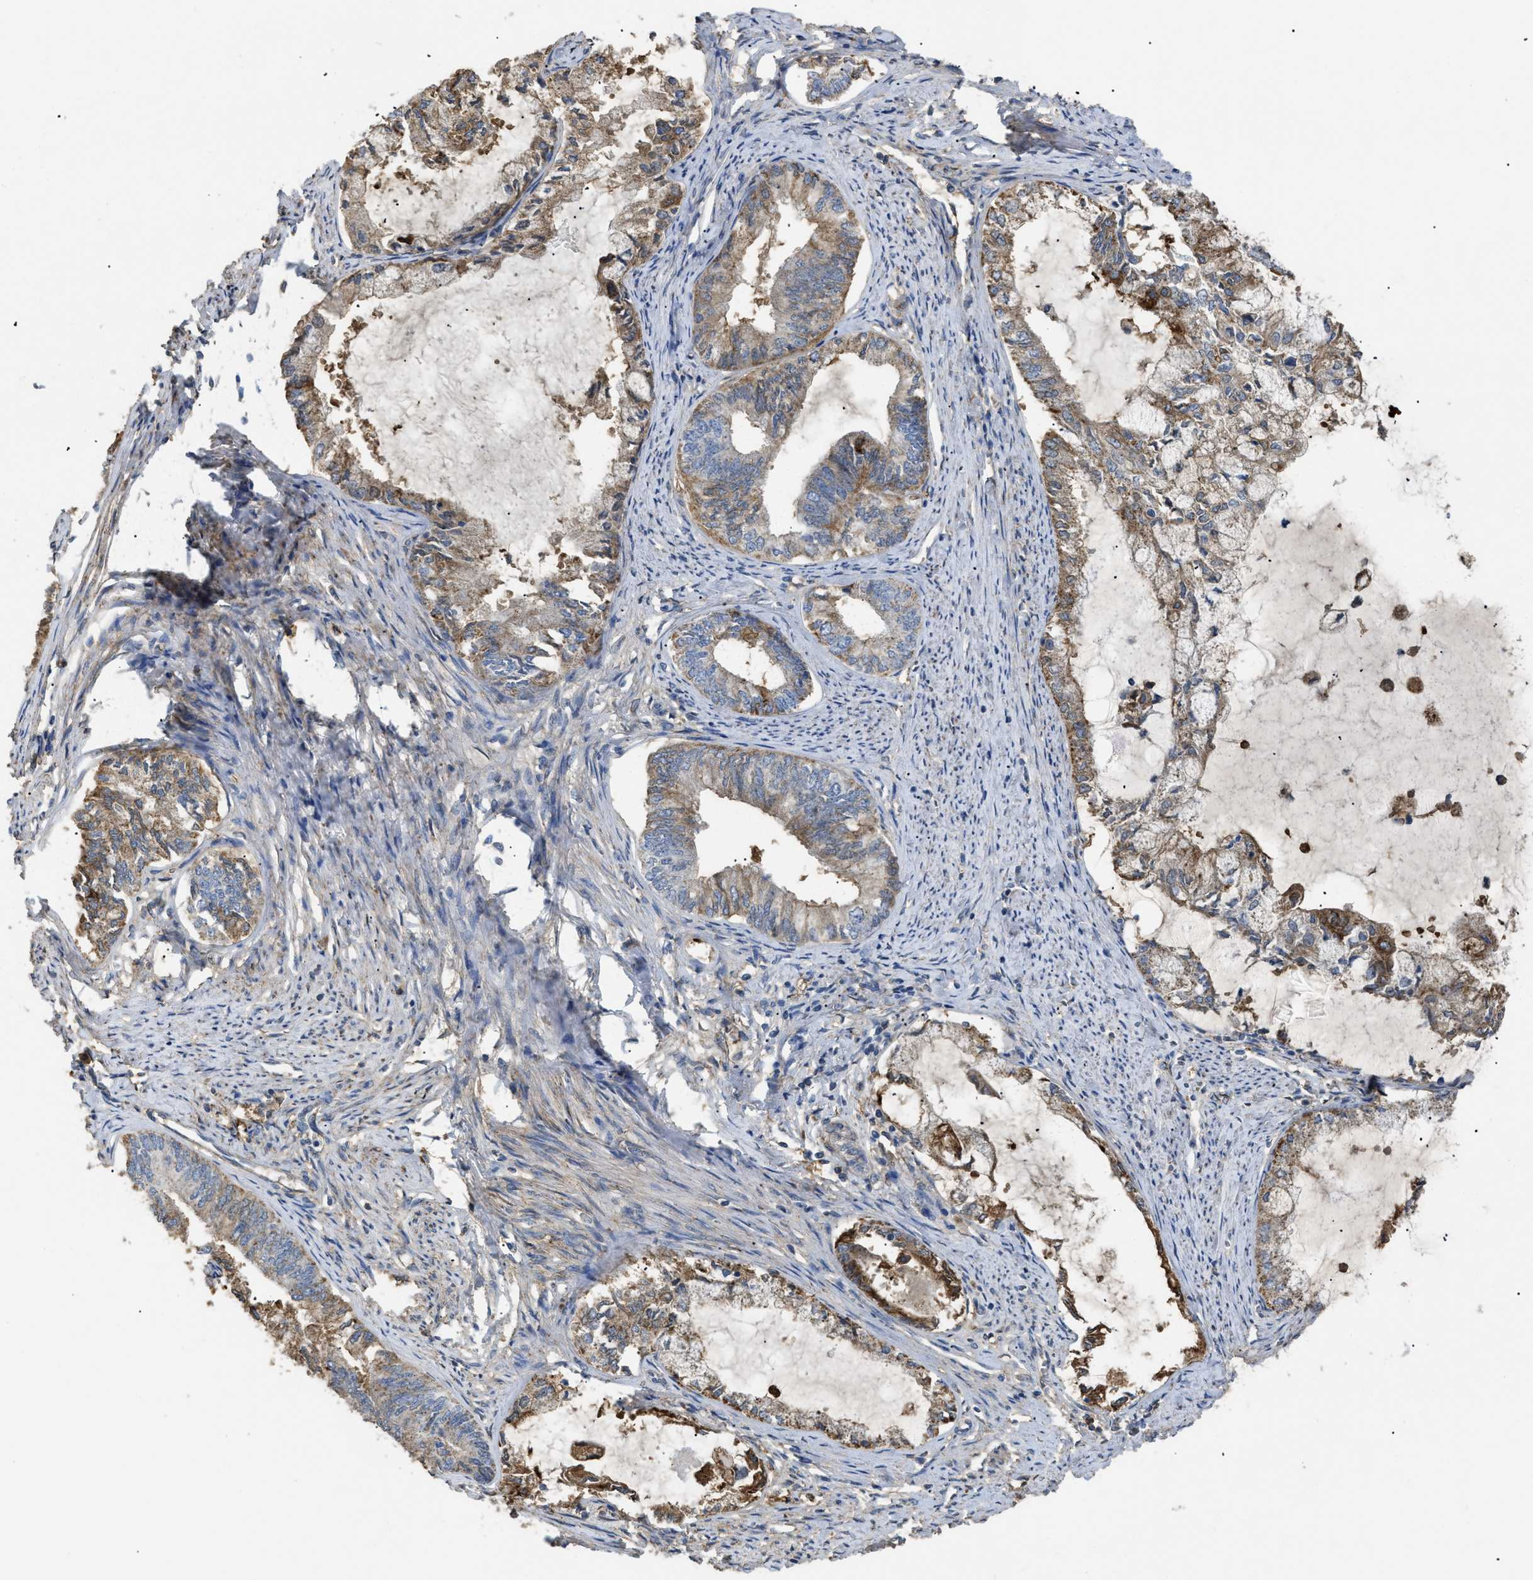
{"staining": {"intensity": "moderate", "quantity": "25%-75%", "location": "cytoplasmic/membranous"}, "tissue": "endometrial cancer", "cell_type": "Tumor cells", "image_type": "cancer", "snomed": [{"axis": "morphology", "description": "Adenocarcinoma, NOS"}, {"axis": "topography", "description": "Endometrium"}], "caption": "IHC (DAB) staining of human endometrial cancer (adenocarcinoma) shows moderate cytoplasmic/membranous protein staining in approximately 25%-75% of tumor cells. (IHC, brightfield microscopy, high magnification).", "gene": "ANXA4", "patient": {"sex": "female", "age": 86}}